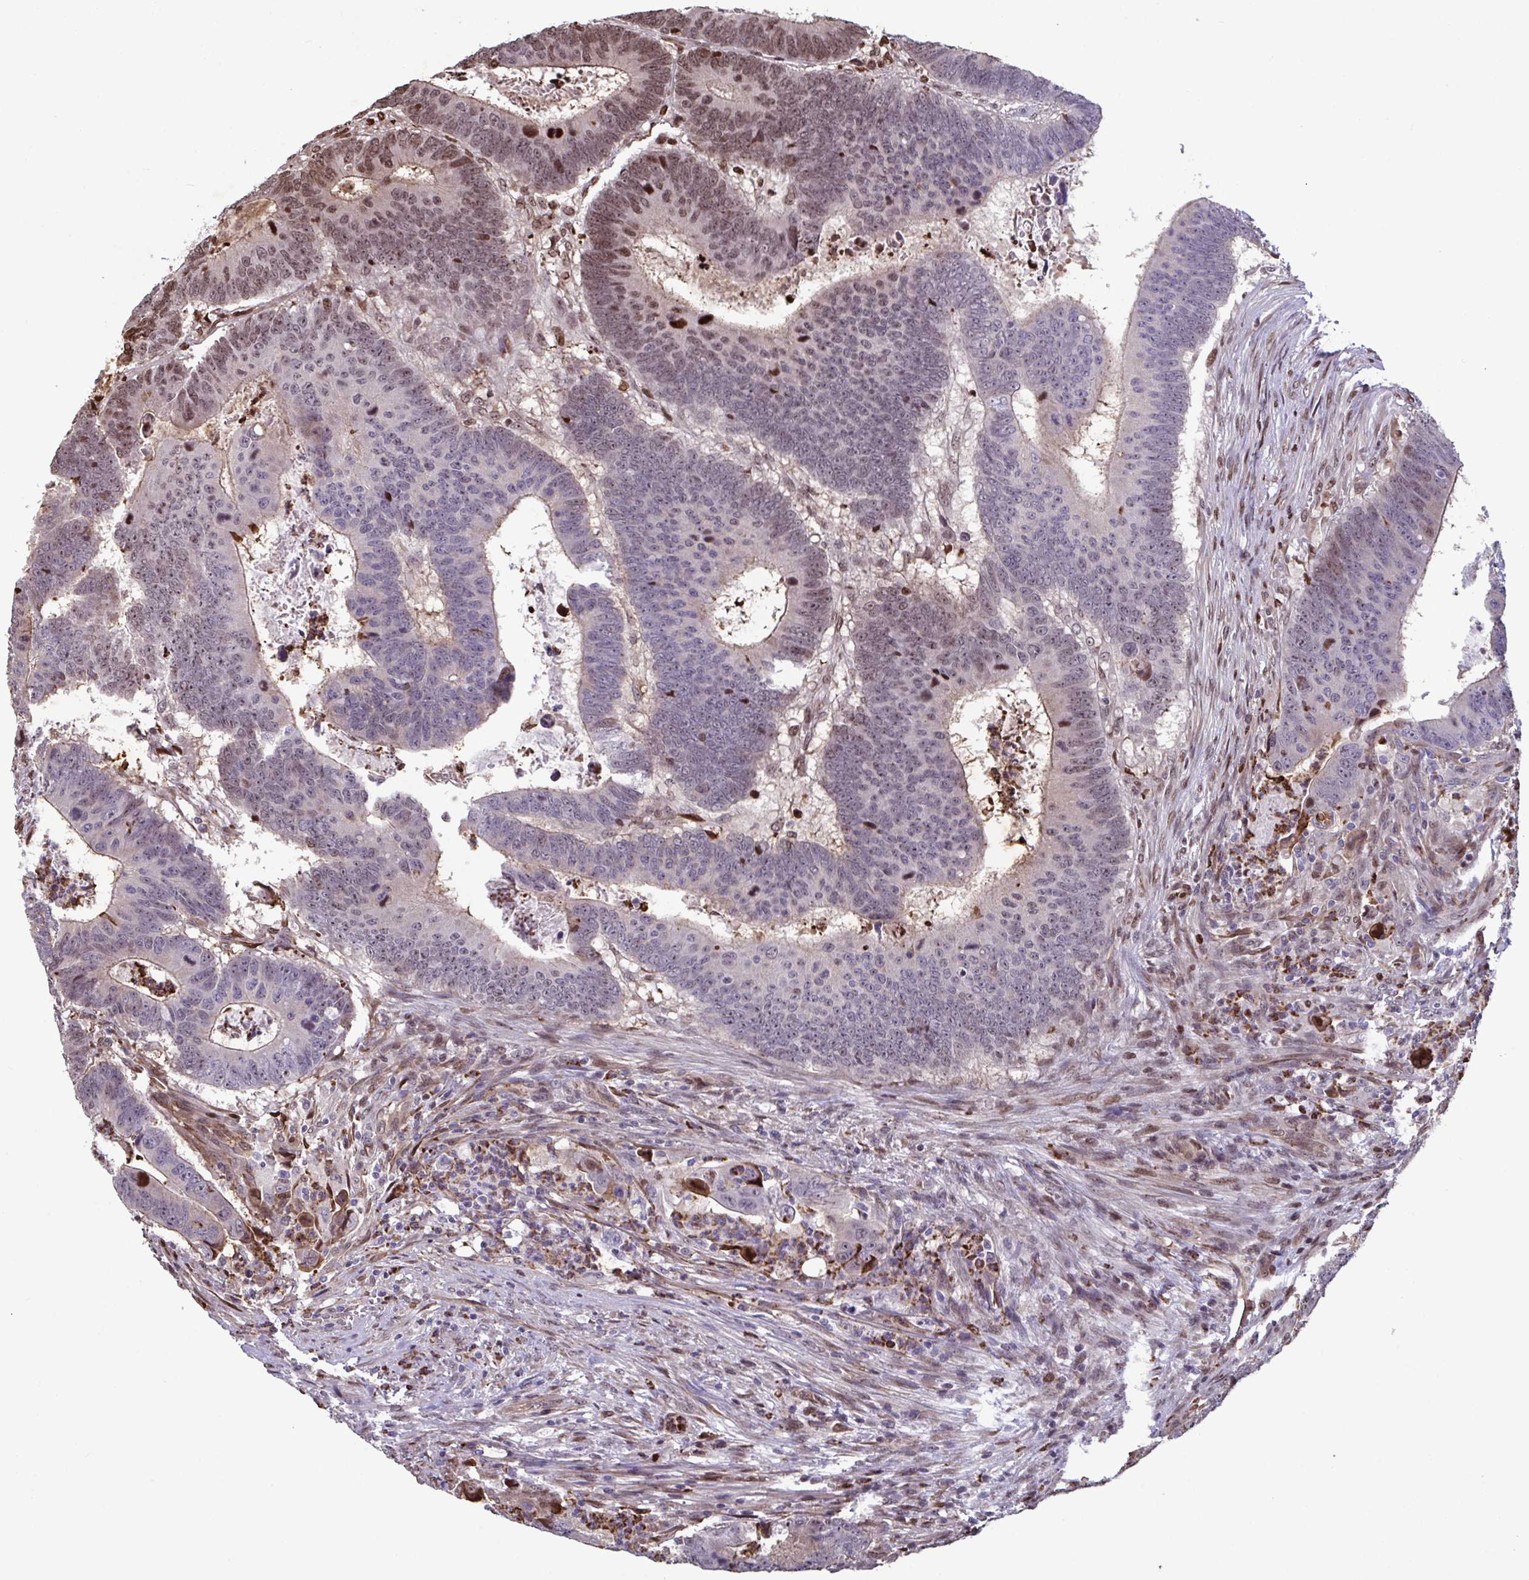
{"staining": {"intensity": "strong", "quantity": "25%-75%", "location": "cytoplasmic/membranous,nuclear"}, "tissue": "colorectal cancer", "cell_type": "Tumor cells", "image_type": "cancer", "snomed": [{"axis": "morphology", "description": "Adenocarcinoma, NOS"}, {"axis": "topography", "description": "Colon"}], "caption": "Colorectal adenocarcinoma stained with DAB (3,3'-diaminobenzidine) IHC displays high levels of strong cytoplasmic/membranous and nuclear expression in about 25%-75% of tumor cells.", "gene": "PELI2", "patient": {"sex": "male", "age": 62}}